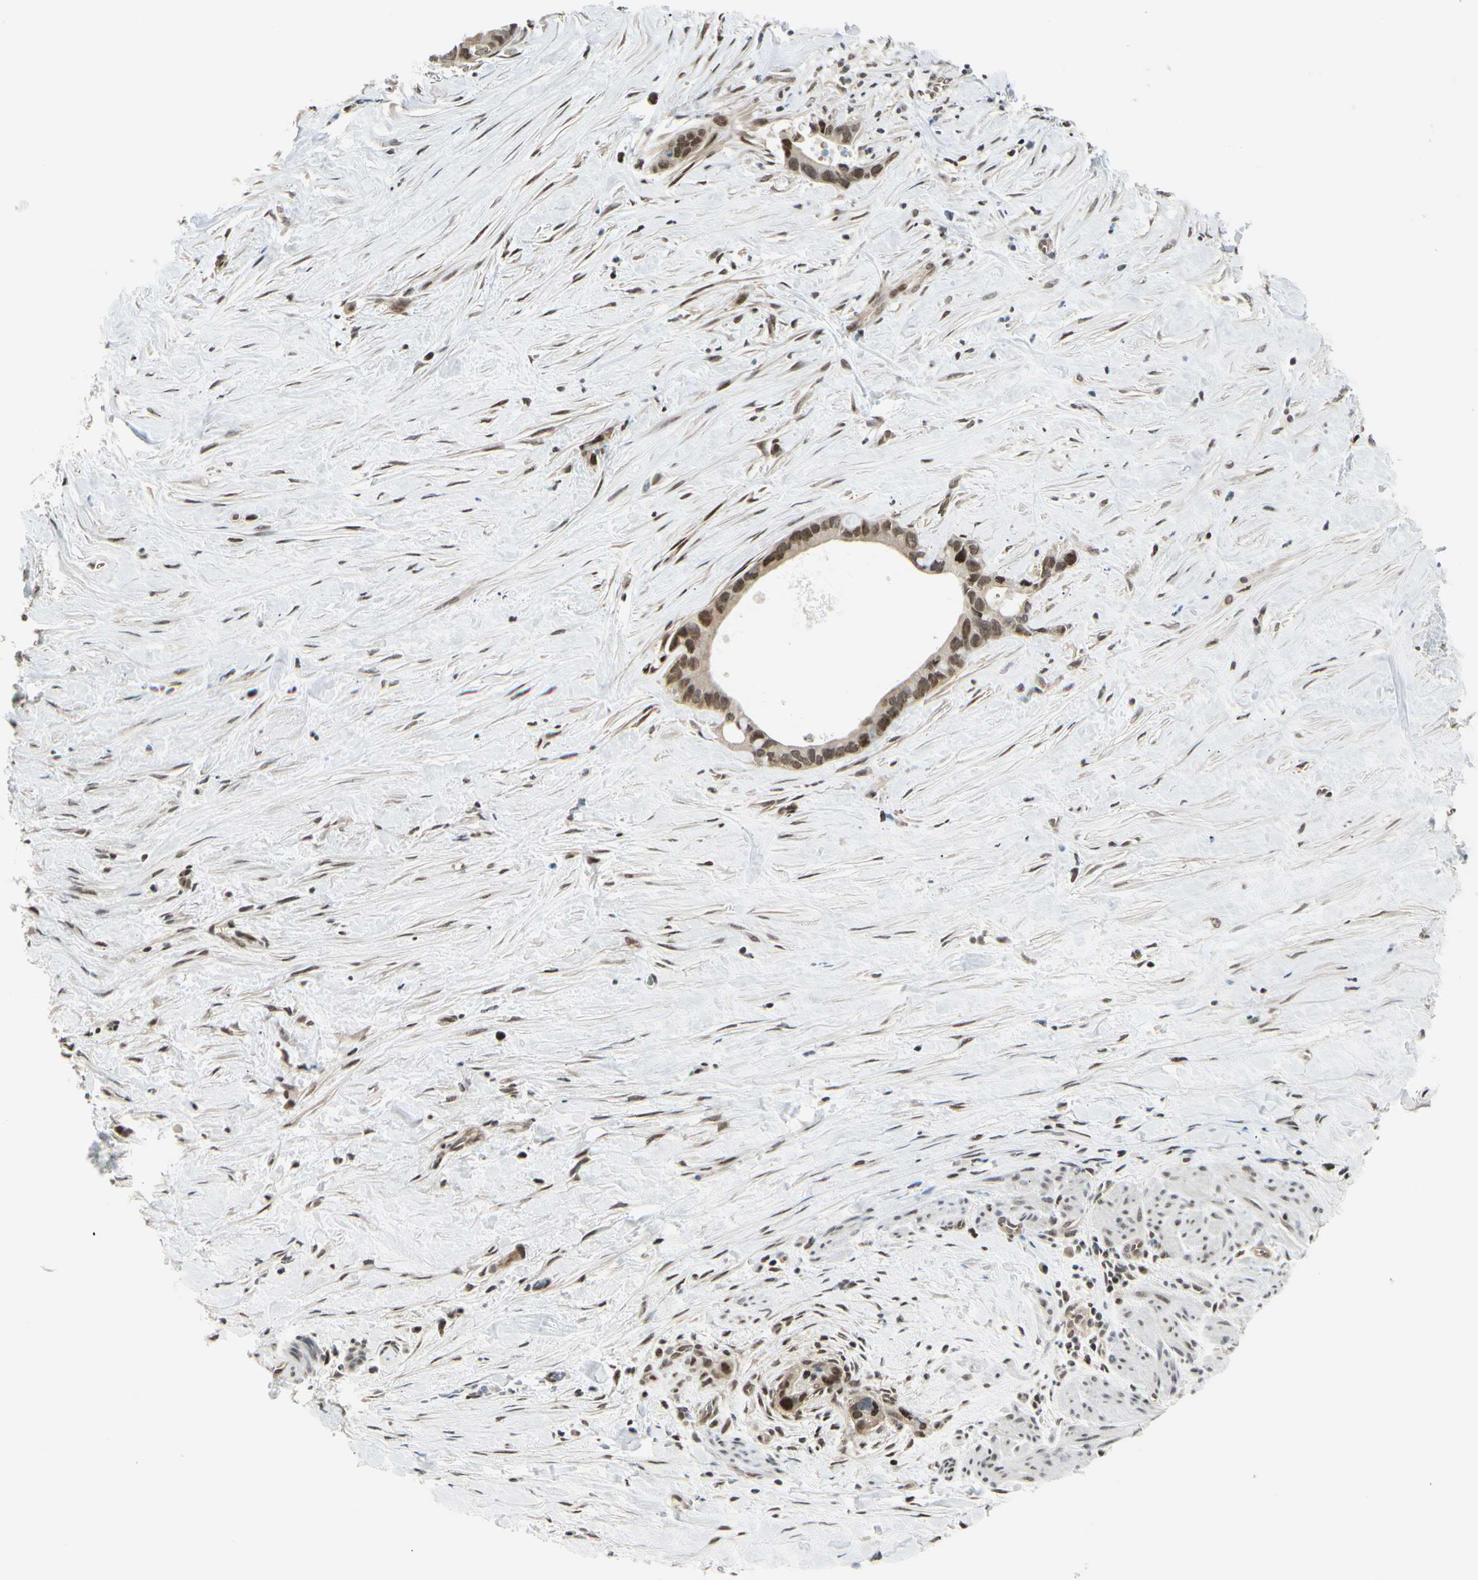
{"staining": {"intensity": "moderate", "quantity": ">75%", "location": "nuclear"}, "tissue": "liver cancer", "cell_type": "Tumor cells", "image_type": "cancer", "snomed": [{"axis": "morphology", "description": "Cholangiocarcinoma"}, {"axis": "topography", "description": "Liver"}], "caption": "Immunohistochemistry image of neoplastic tissue: liver cancer (cholangiocarcinoma) stained using IHC demonstrates medium levels of moderate protein expression localized specifically in the nuclear of tumor cells, appearing as a nuclear brown color.", "gene": "SUFU", "patient": {"sex": "female", "age": 55}}